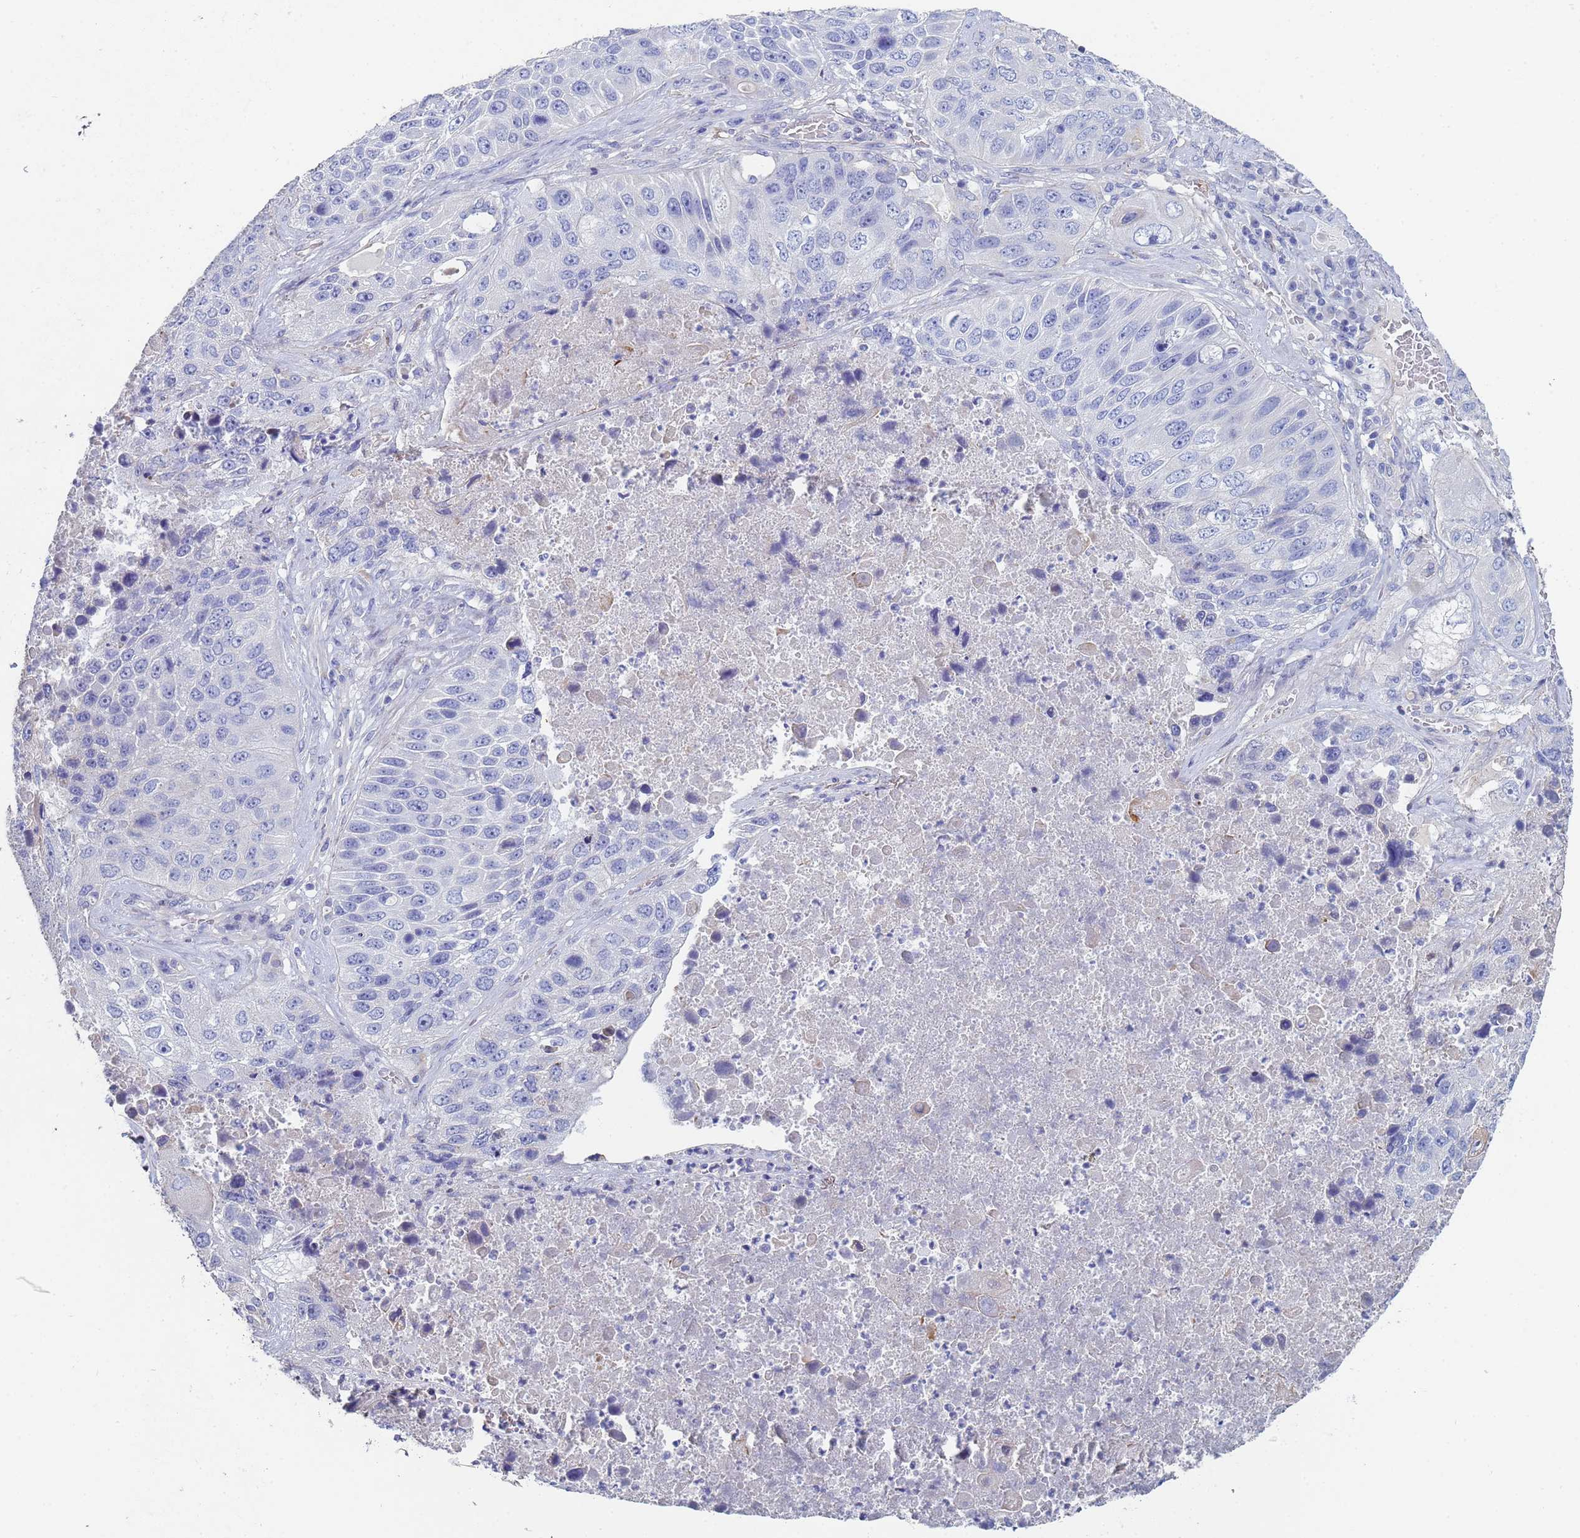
{"staining": {"intensity": "negative", "quantity": "none", "location": "none"}, "tissue": "lung cancer", "cell_type": "Tumor cells", "image_type": "cancer", "snomed": [{"axis": "morphology", "description": "Squamous cell carcinoma, NOS"}, {"axis": "topography", "description": "Lung"}], "caption": "Immunohistochemistry (IHC) of human lung cancer (squamous cell carcinoma) demonstrates no staining in tumor cells.", "gene": "ABCA8", "patient": {"sex": "male", "age": 61}}